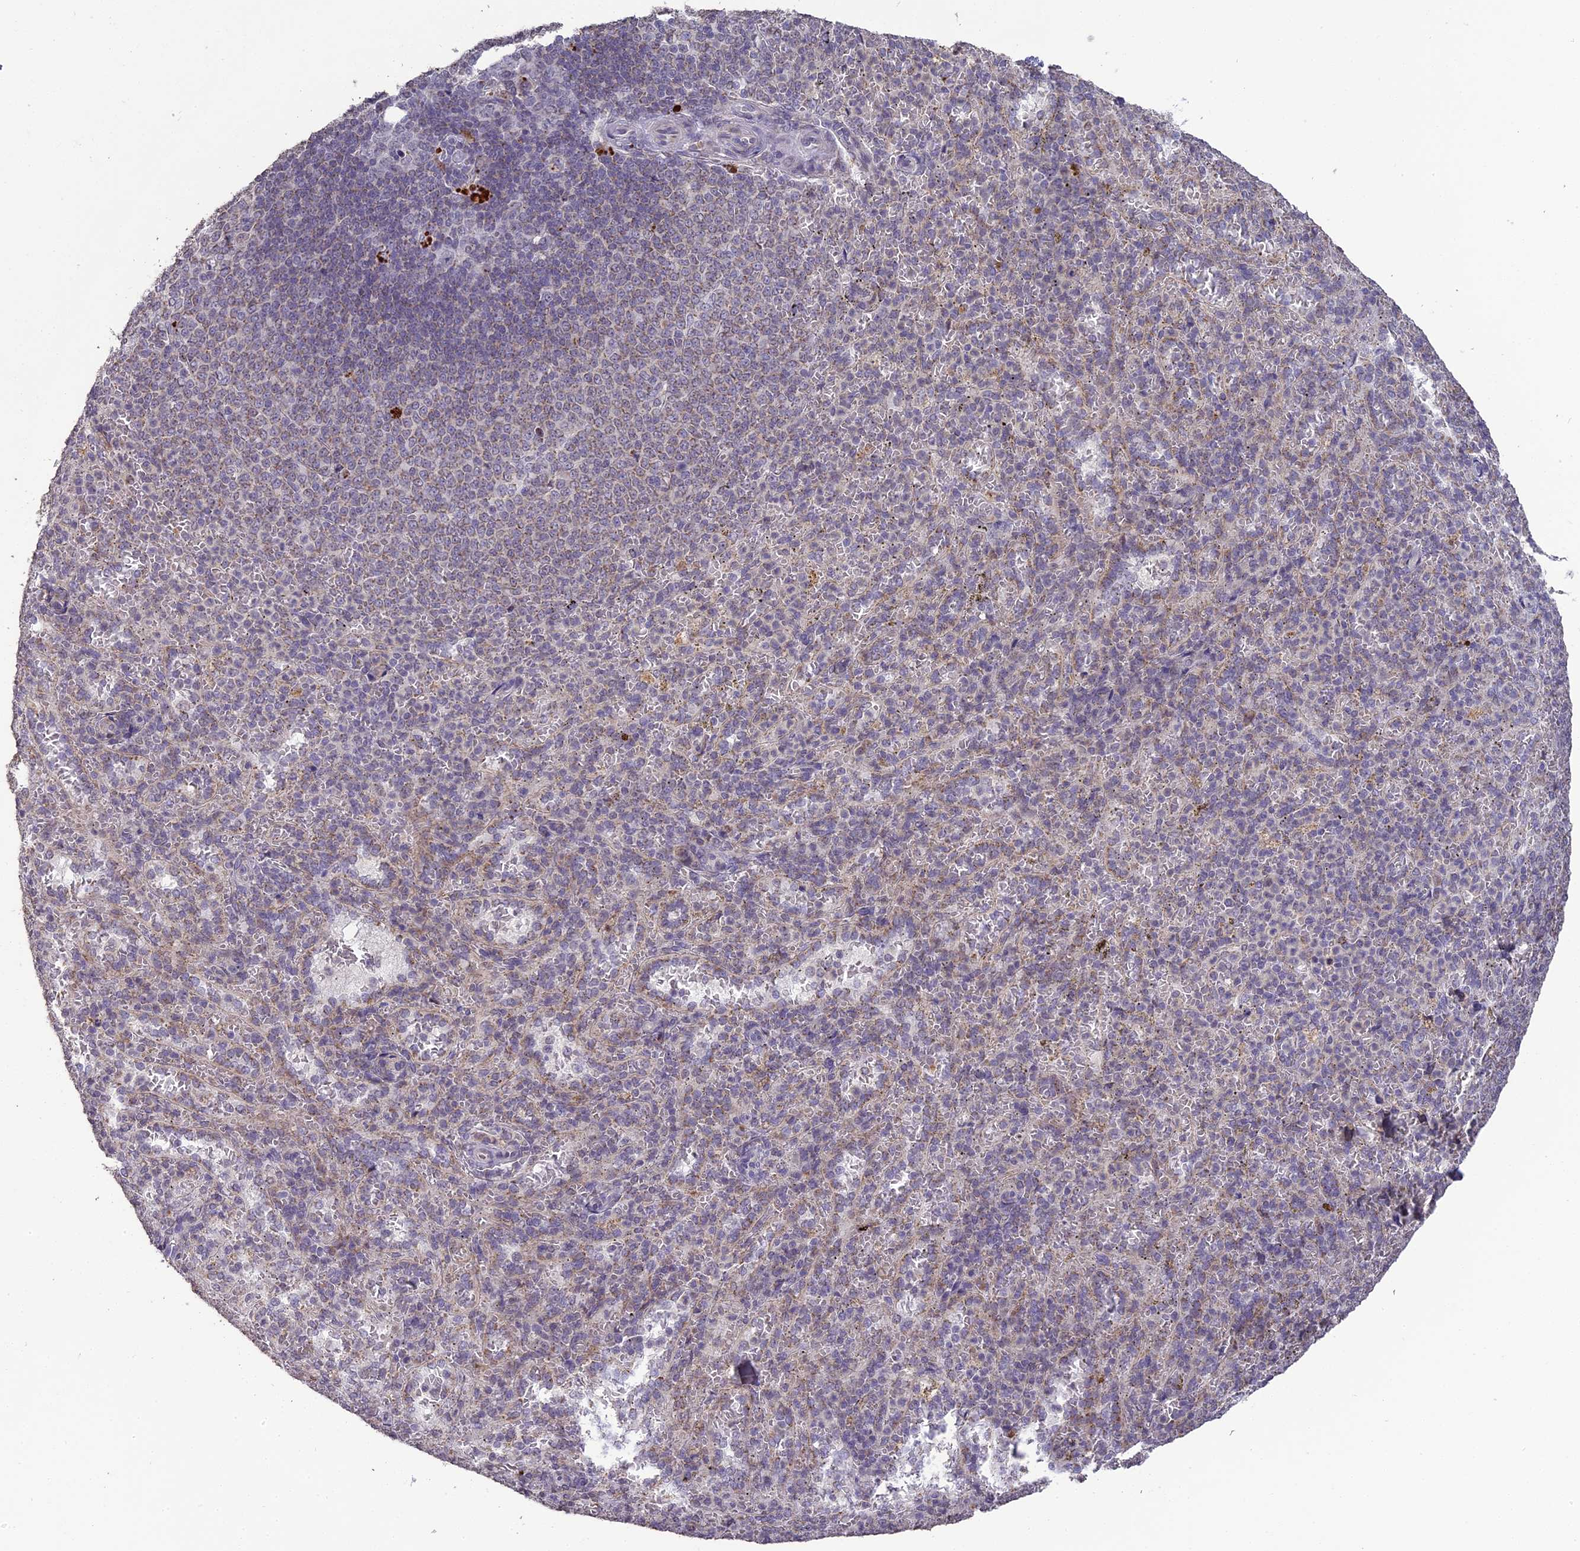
{"staining": {"intensity": "weak", "quantity": "<25%", "location": "cytoplasmic/membranous"}, "tissue": "spleen", "cell_type": "Cells in red pulp", "image_type": "normal", "snomed": [{"axis": "morphology", "description": "Normal tissue, NOS"}, {"axis": "topography", "description": "Spleen"}], "caption": "DAB (3,3'-diaminobenzidine) immunohistochemical staining of unremarkable spleen demonstrates no significant positivity in cells in red pulp.", "gene": "ERG28", "patient": {"sex": "female", "age": 21}}